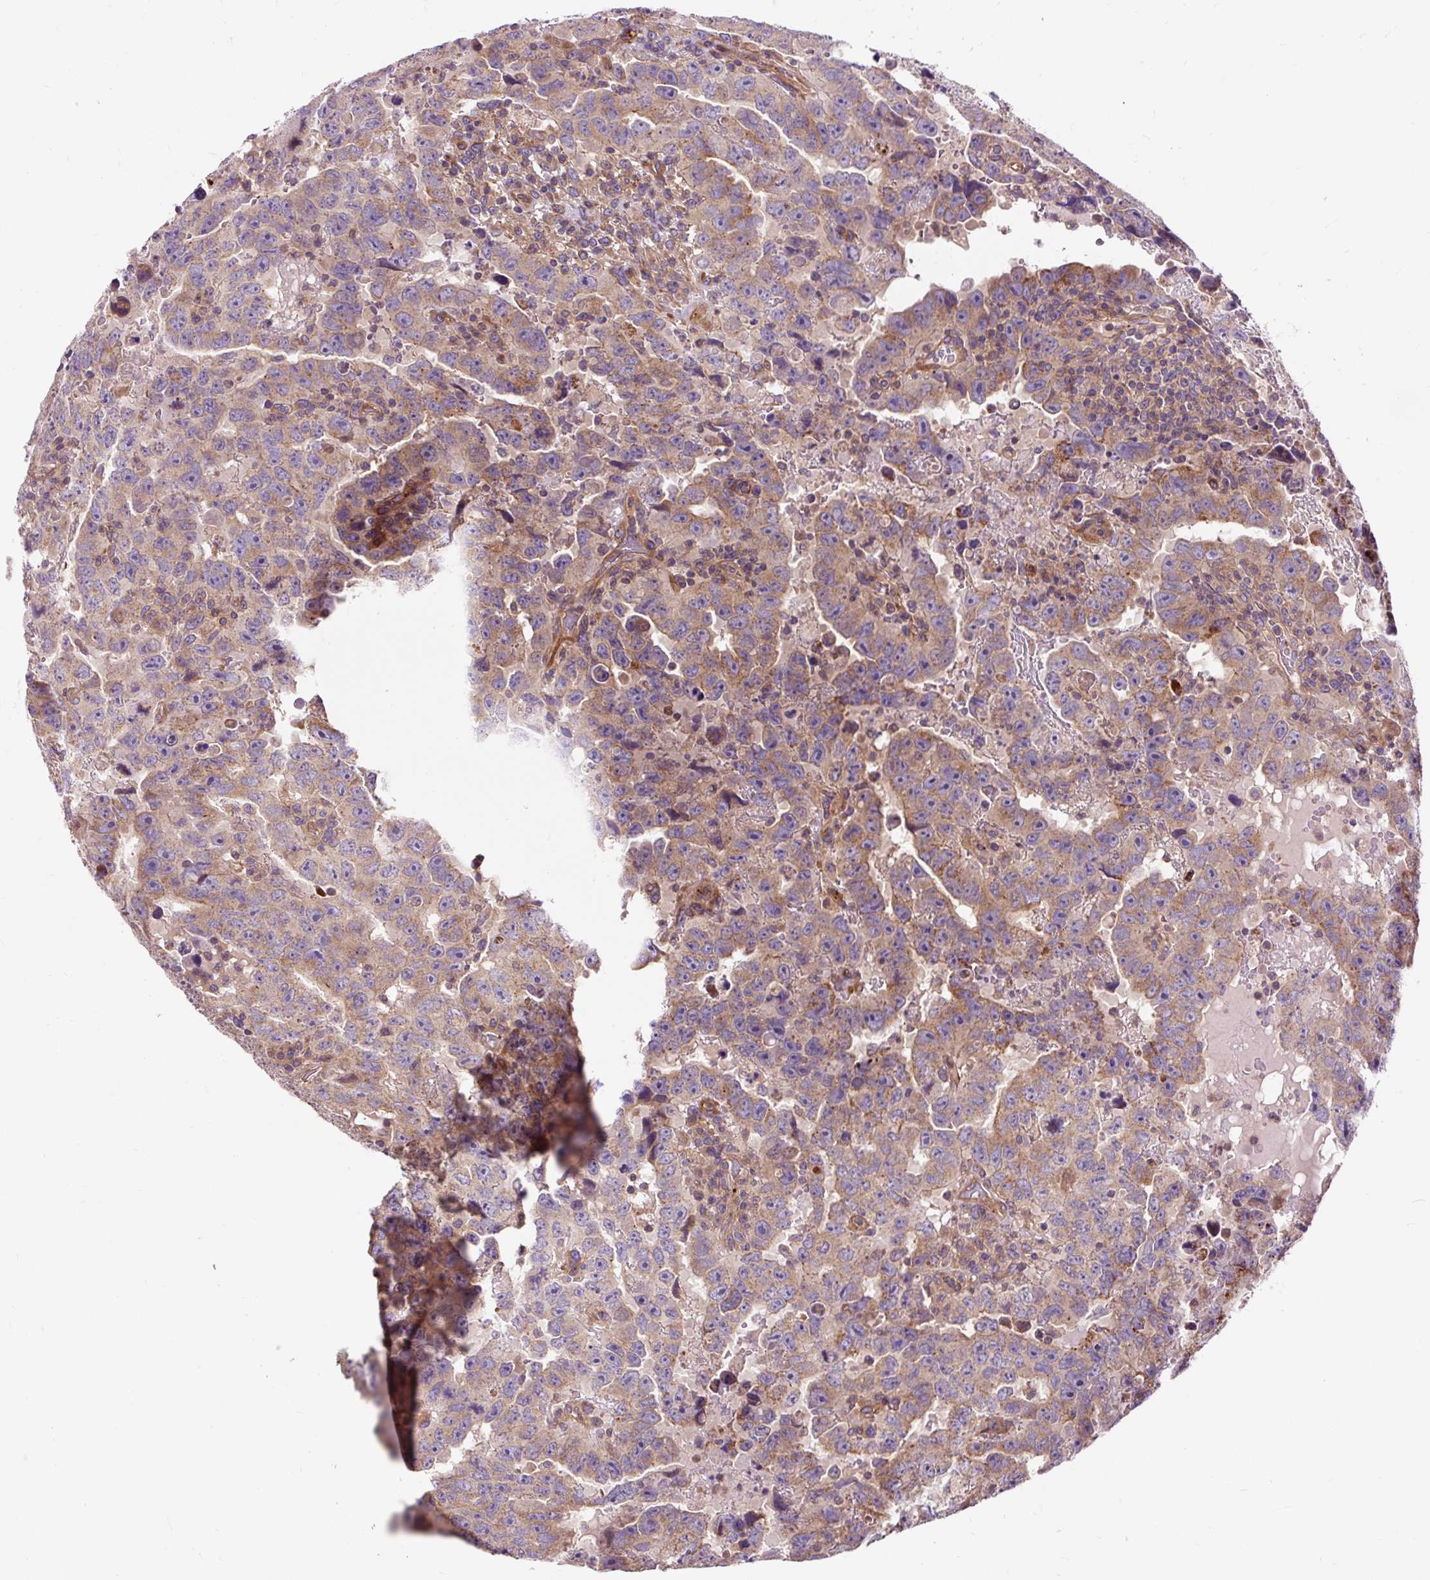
{"staining": {"intensity": "moderate", "quantity": ">75%", "location": "cytoplasmic/membranous"}, "tissue": "testis cancer", "cell_type": "Tumor cells", "image_type": "cancer", "snomed": [{"axis": "morphology", "description": "Carcinoma, Embryonal, NOS"}, {"axis": "topography", "description": "Testis"}], "caption": "Immunohistochemical staining of testis cancer (embryonal carcinoma) reveals medium levels of moderate cytoplasmic/membranous protein positivity in approximately >75% of tumor cells.", "gene": "PCDHGB3", "patient": {"sex": "male", "age": 24}}